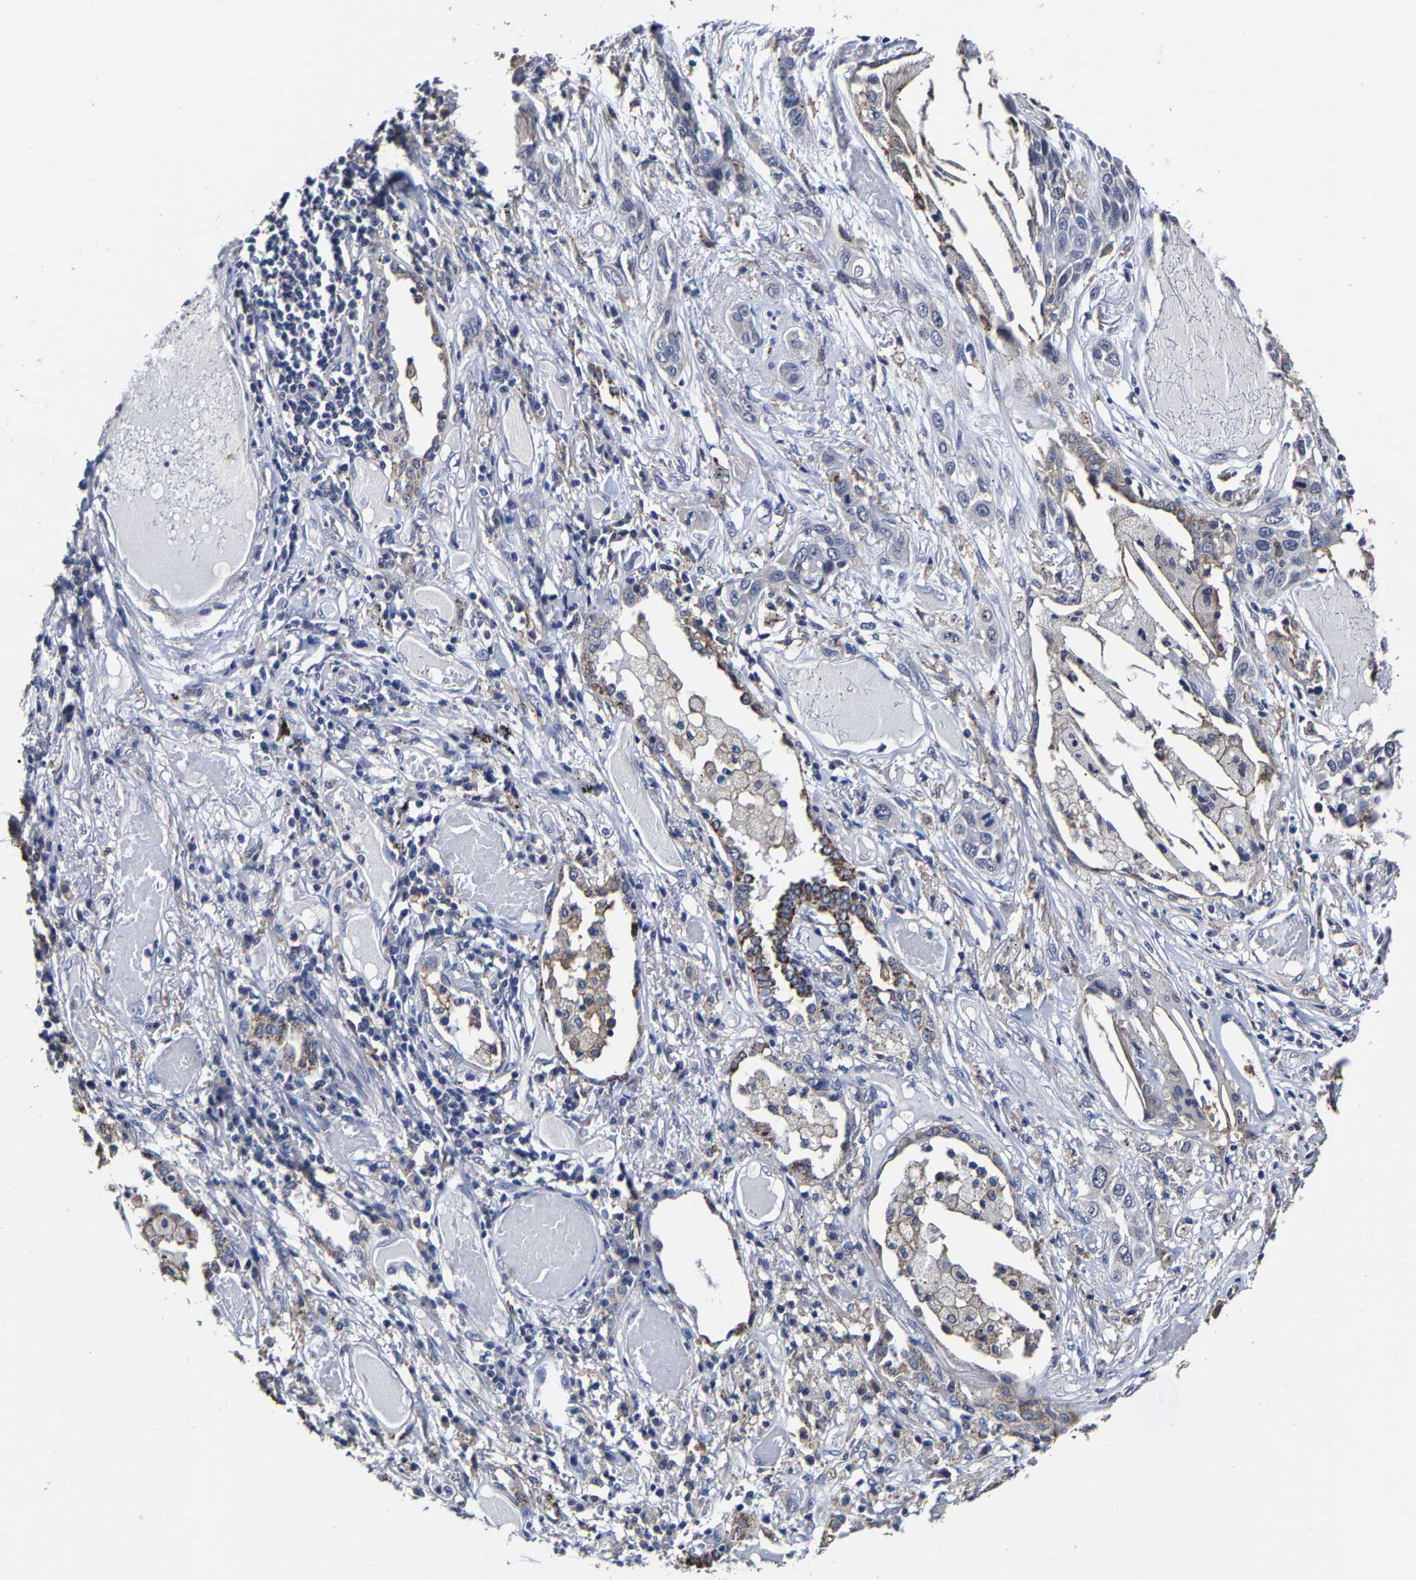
{"staining": {"intensity": "negative", "quantity": "none", "location": "none"}, "tissue": "lung cancer", "cell_type": "Tumor cells", "image_type": "cancer", "snomed": [{"axis": "morphology", "description": "Squamous cell carcinoma, NOS"}, {"axis": "topography", "description": "Lung"}], "caption": "Immunohistochemistry (IHC) photomicrograph of lung squamous cell carcinoma stained for a protein (brown), which demonstrates no staining in tumor cells.", "gene": "AASS", "patient": {"sex": "male", "age": 71}}